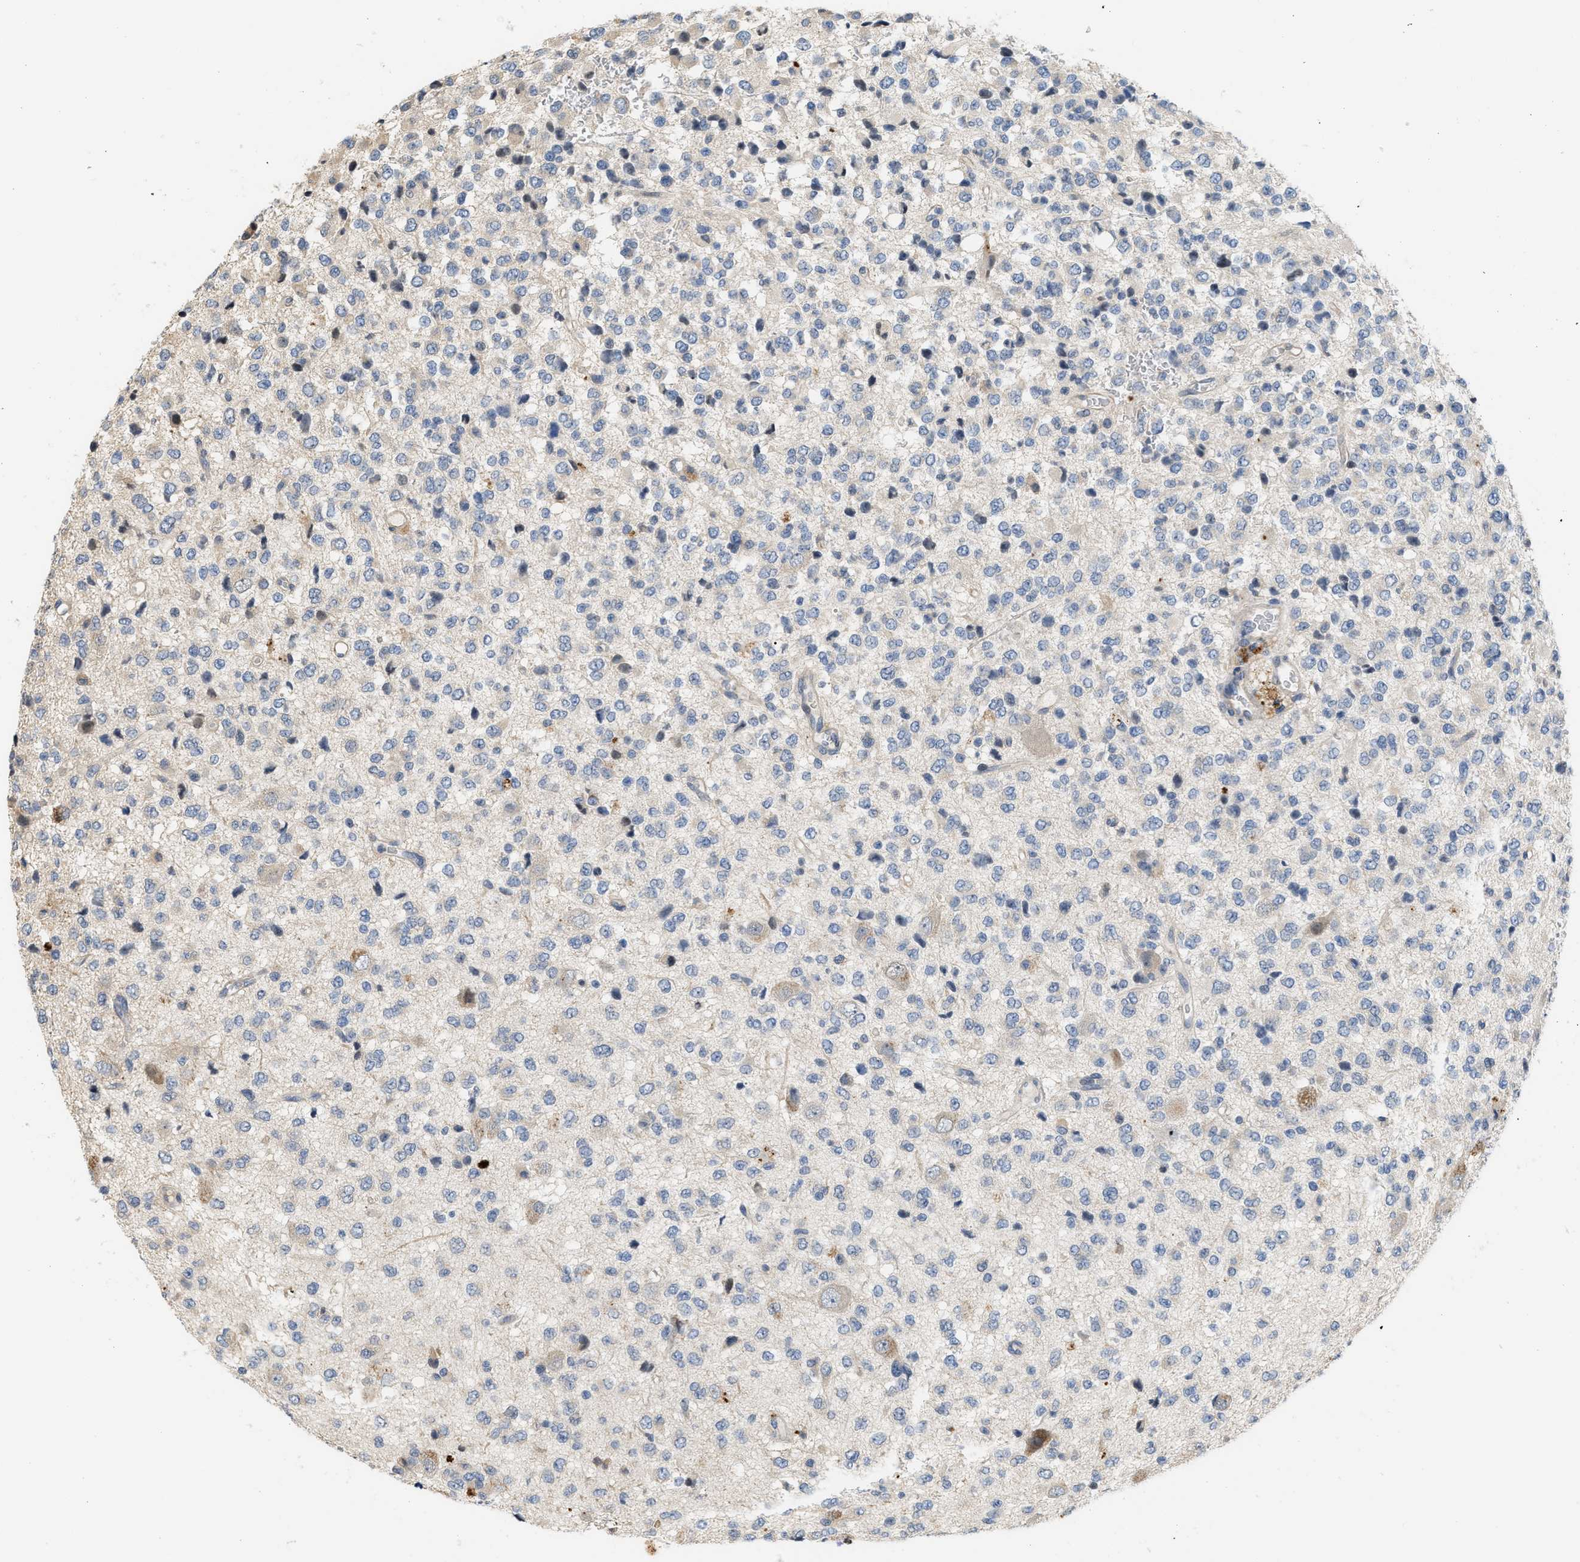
{"staining": {"intensity": "negative", "quantity": "none", "location": "none"}, "tissue": "glioma", "cell_type": "Tumor cells", "image_type": "cancer", "snomed": [{"axis": "morphology", "description": "Glioma, malignant, High grade"}, {"axis": "topography", "description": "pancreas cauda"}], "caption": "Tumor cells show no significant protein positivity in high-grade glioma (malignant).", "gene": "CSNK1A1", "patient": {"sex": "male", "age": 60}}